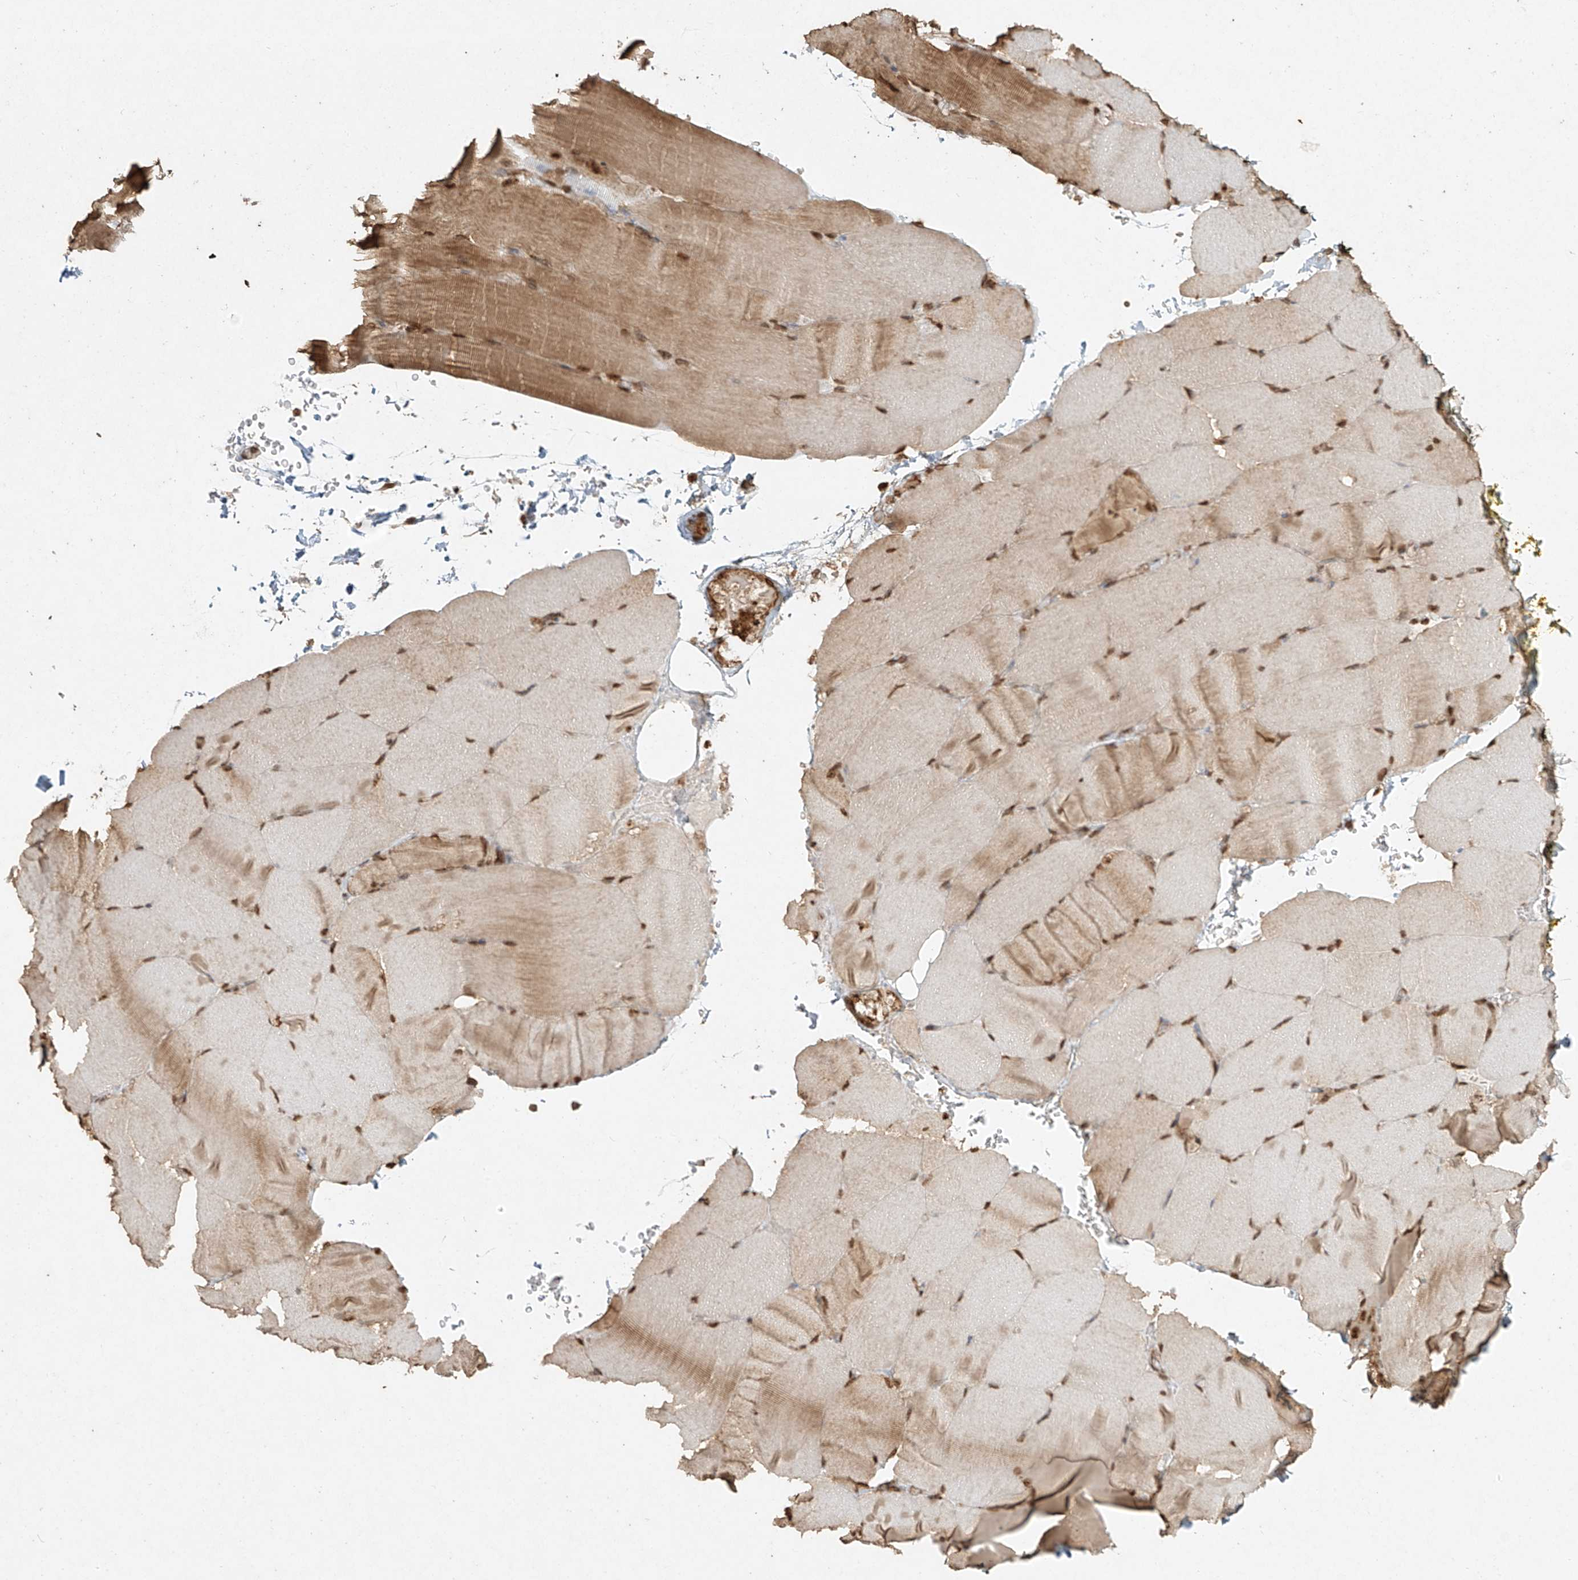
{"staining": {"intensity": "moderate", "quantity": ">75%", "location": "cytoplasmic/membranous,nuclear"}, "tissue": "skeletal muscle", "cell_type": "Myocytes", "image_type": "normal", "snomed": [{"axis": "morphology", "description": "Normal tissue, NOS"}, {"axis": "topography", "description": "Skeletal muscle"}, {"axis": "topography", "description": "Parathyroid gland"}], "caption": "Myocytes display medium levels of moderate cytoplasmic/membranous,nuclear staining in approximately >75% of cells in unremarkable human skeletal muscle. (Brightfield microscopy of DAB IHC at high magnification).", "gene": "TIGAR", "patient": {"sex": "female", "age": 37}}